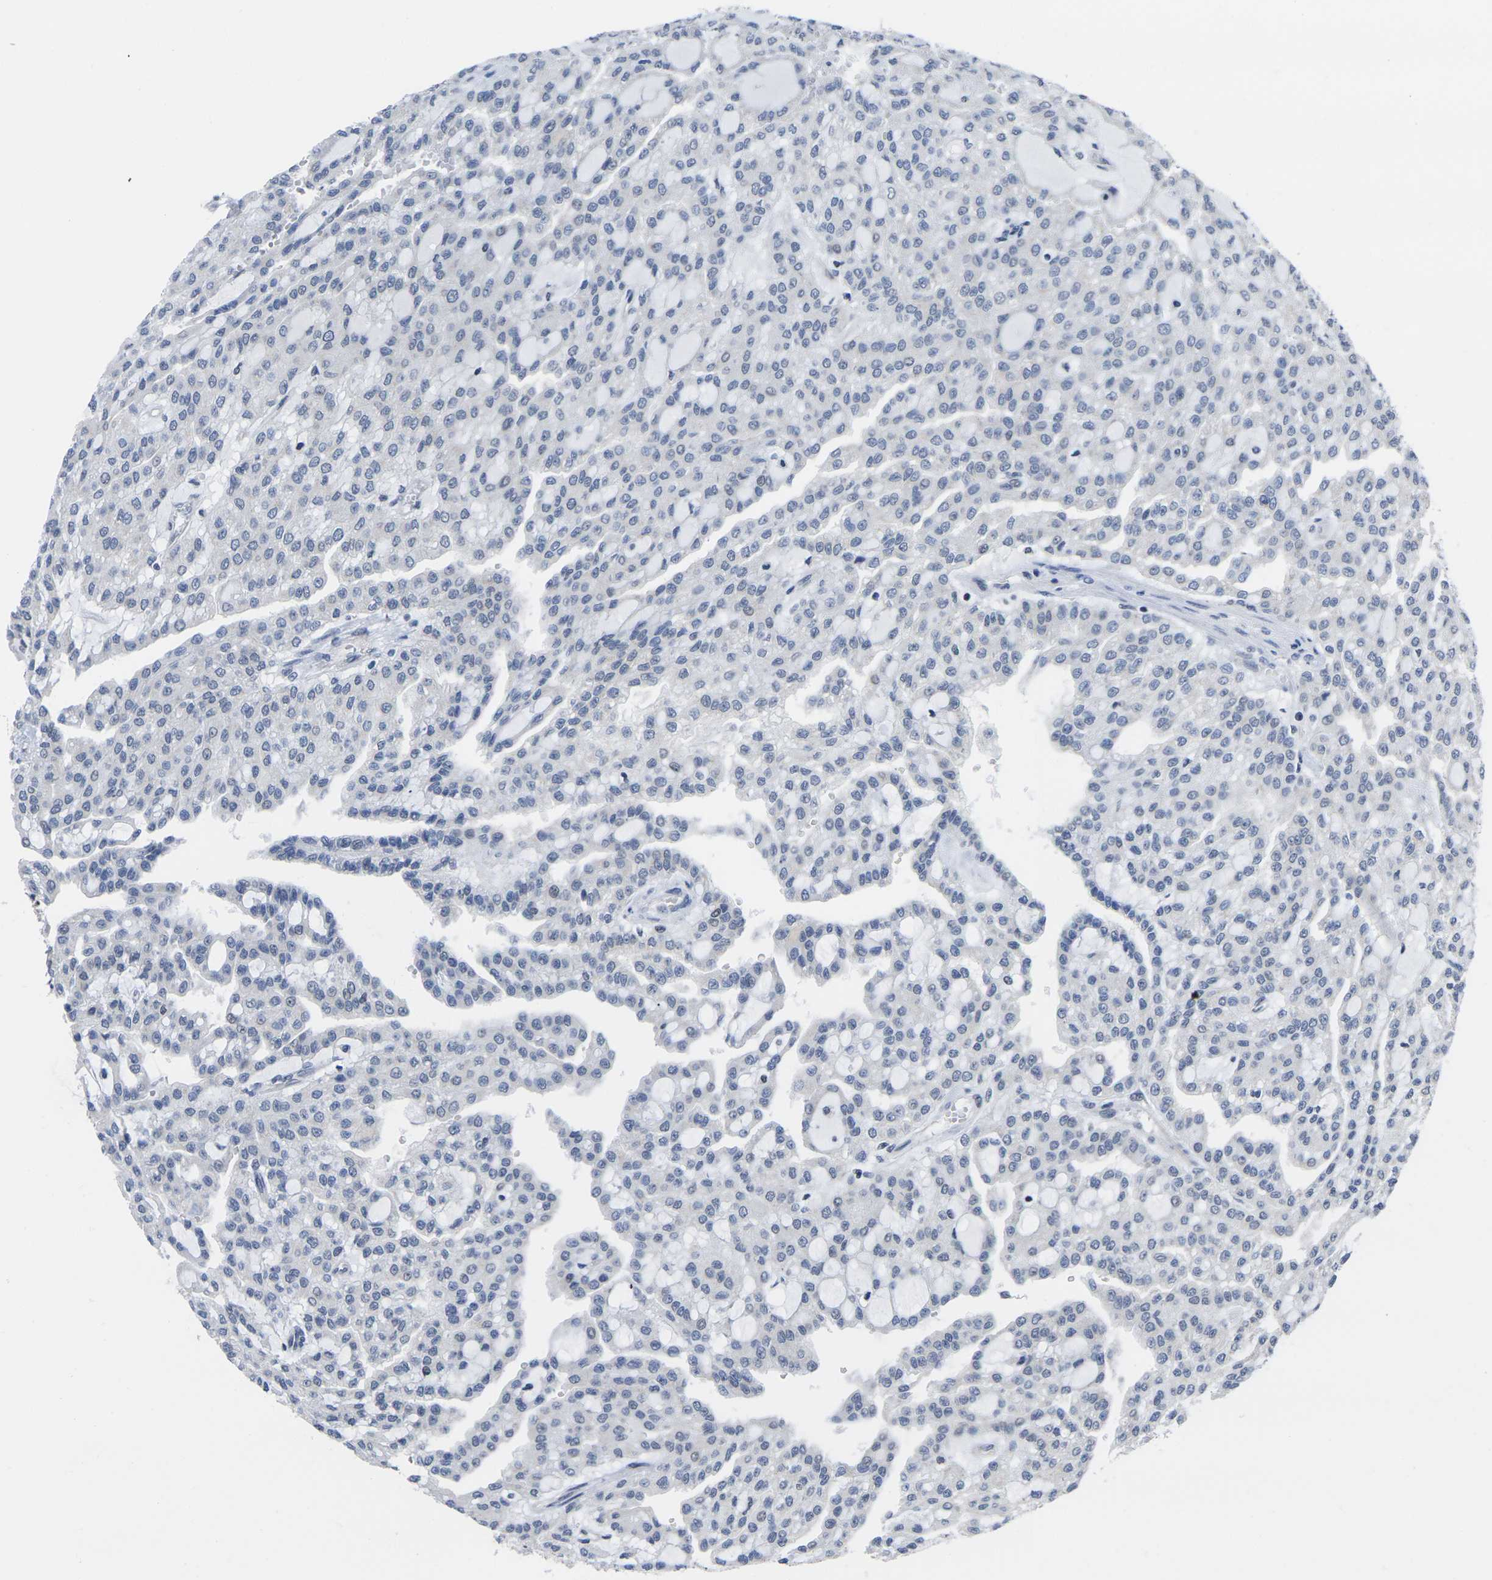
{"staining": {"intensity": "negative", "quantity": "none", "location": "none"}, "tissue": "renal cancer", "cell_type": "Tumor cells", "image_type": "cancer", "snomed": [{"axis": "morphology", "description": "Adenocarcinoma, NOS"}, {"axis": "topography", "description": "Kidney"}], "caption": "DAB (3,3'-diaminobenzidine) immunohistochemical staining of renal cancer (adenocarcinoma) displays no significant positivity in tumor cells.", "gene": "RBM7", "patient": {"sex": "male", "age": 63}}